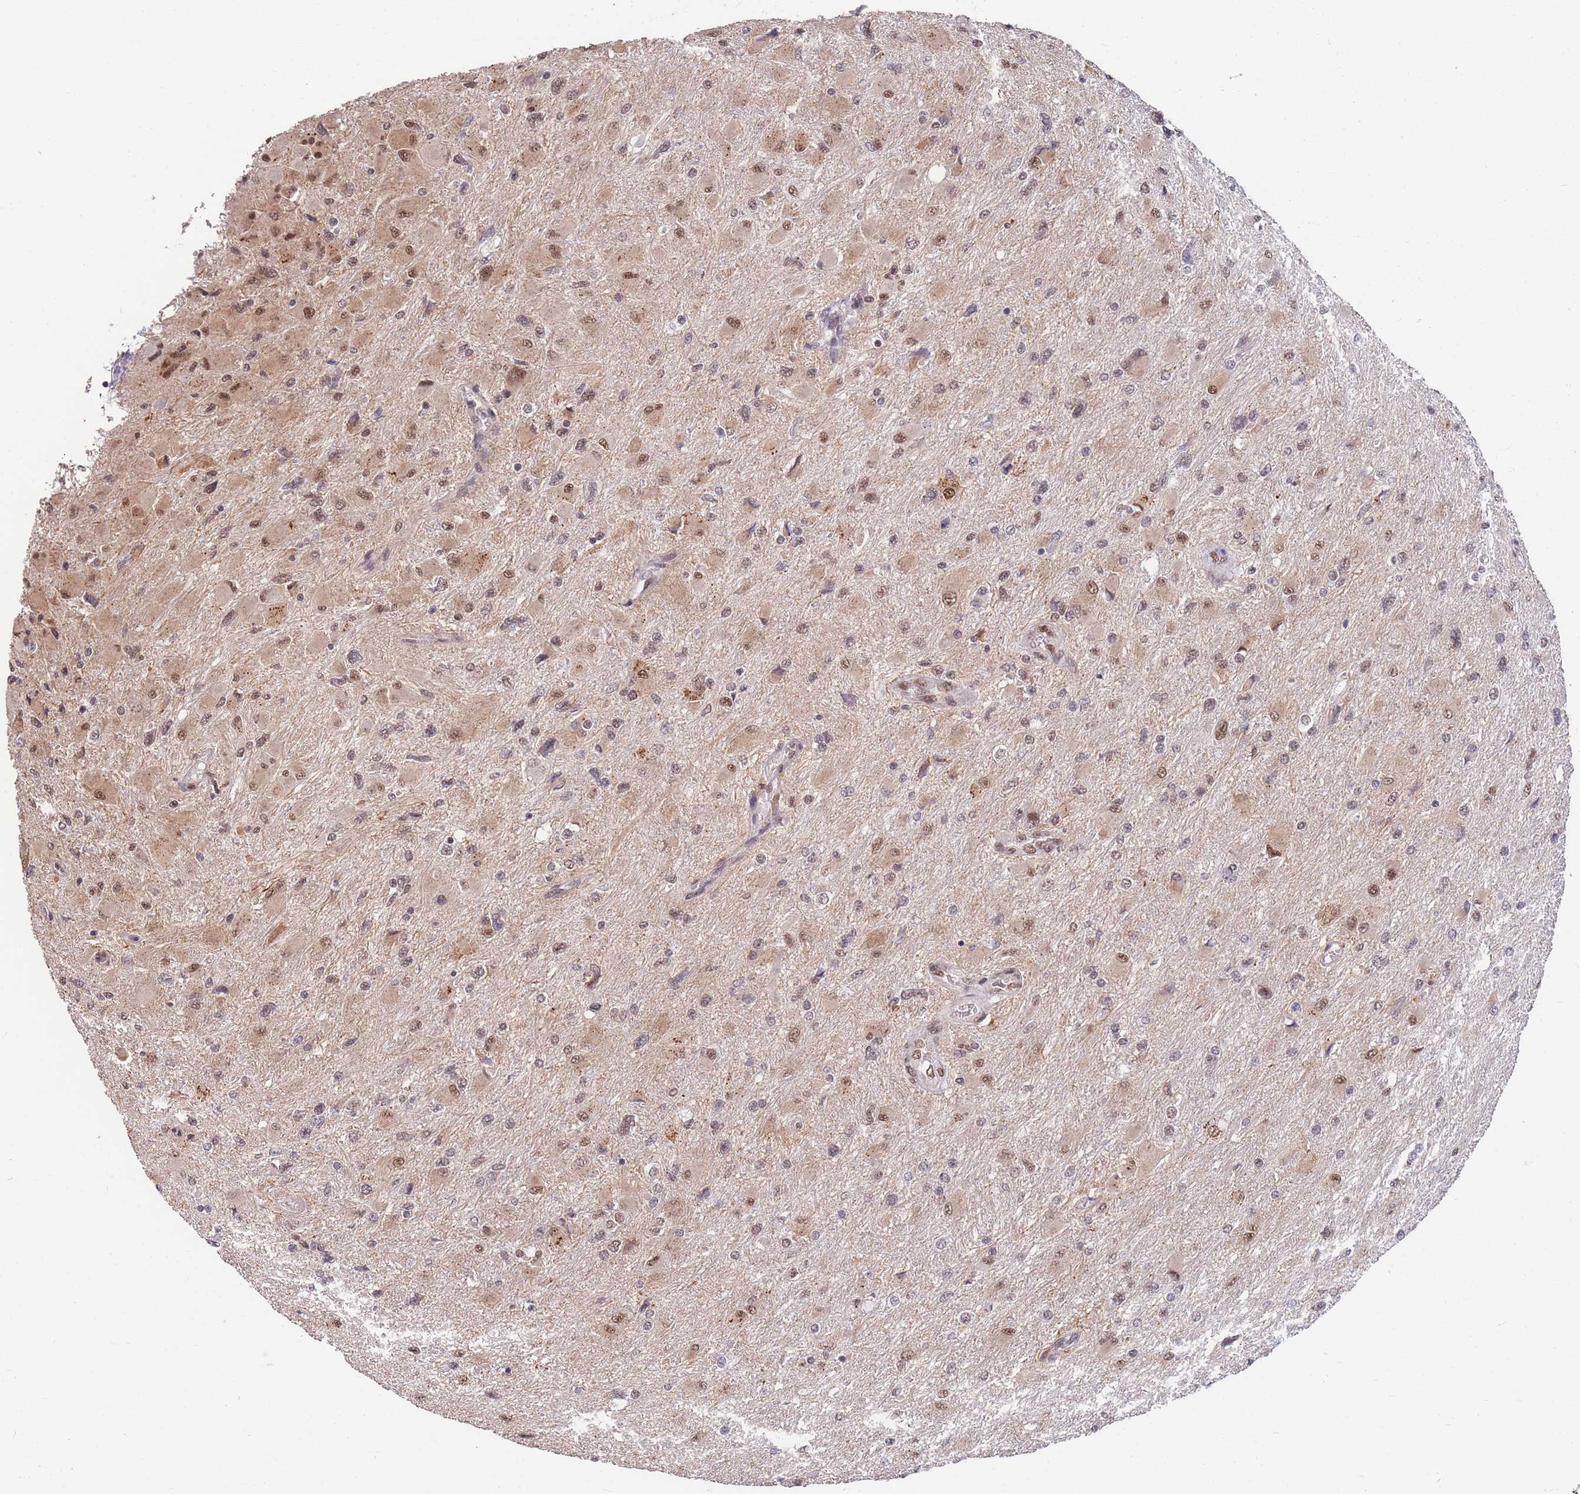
{"staining": {"intensity": "moderate", "quantity": "25%-75%", "location": "nuclear"}, "tissue": "glioma", "cell_type": "Tumor cells", "image_type": "cancer", "snomed": [{"axis": "morphology", "description": "Glioma, malignant, High grade"}, {"axis": "topography", "description": "Cerebral cortex"}], "caption": "Protein expression analysis of human malignant glioma (high-grade) reveals moderate nuclear expression in about 25%-75% of tumor cells.", "gene": "SNRPA1", "patient": {"sex": "female", "age": 36}}